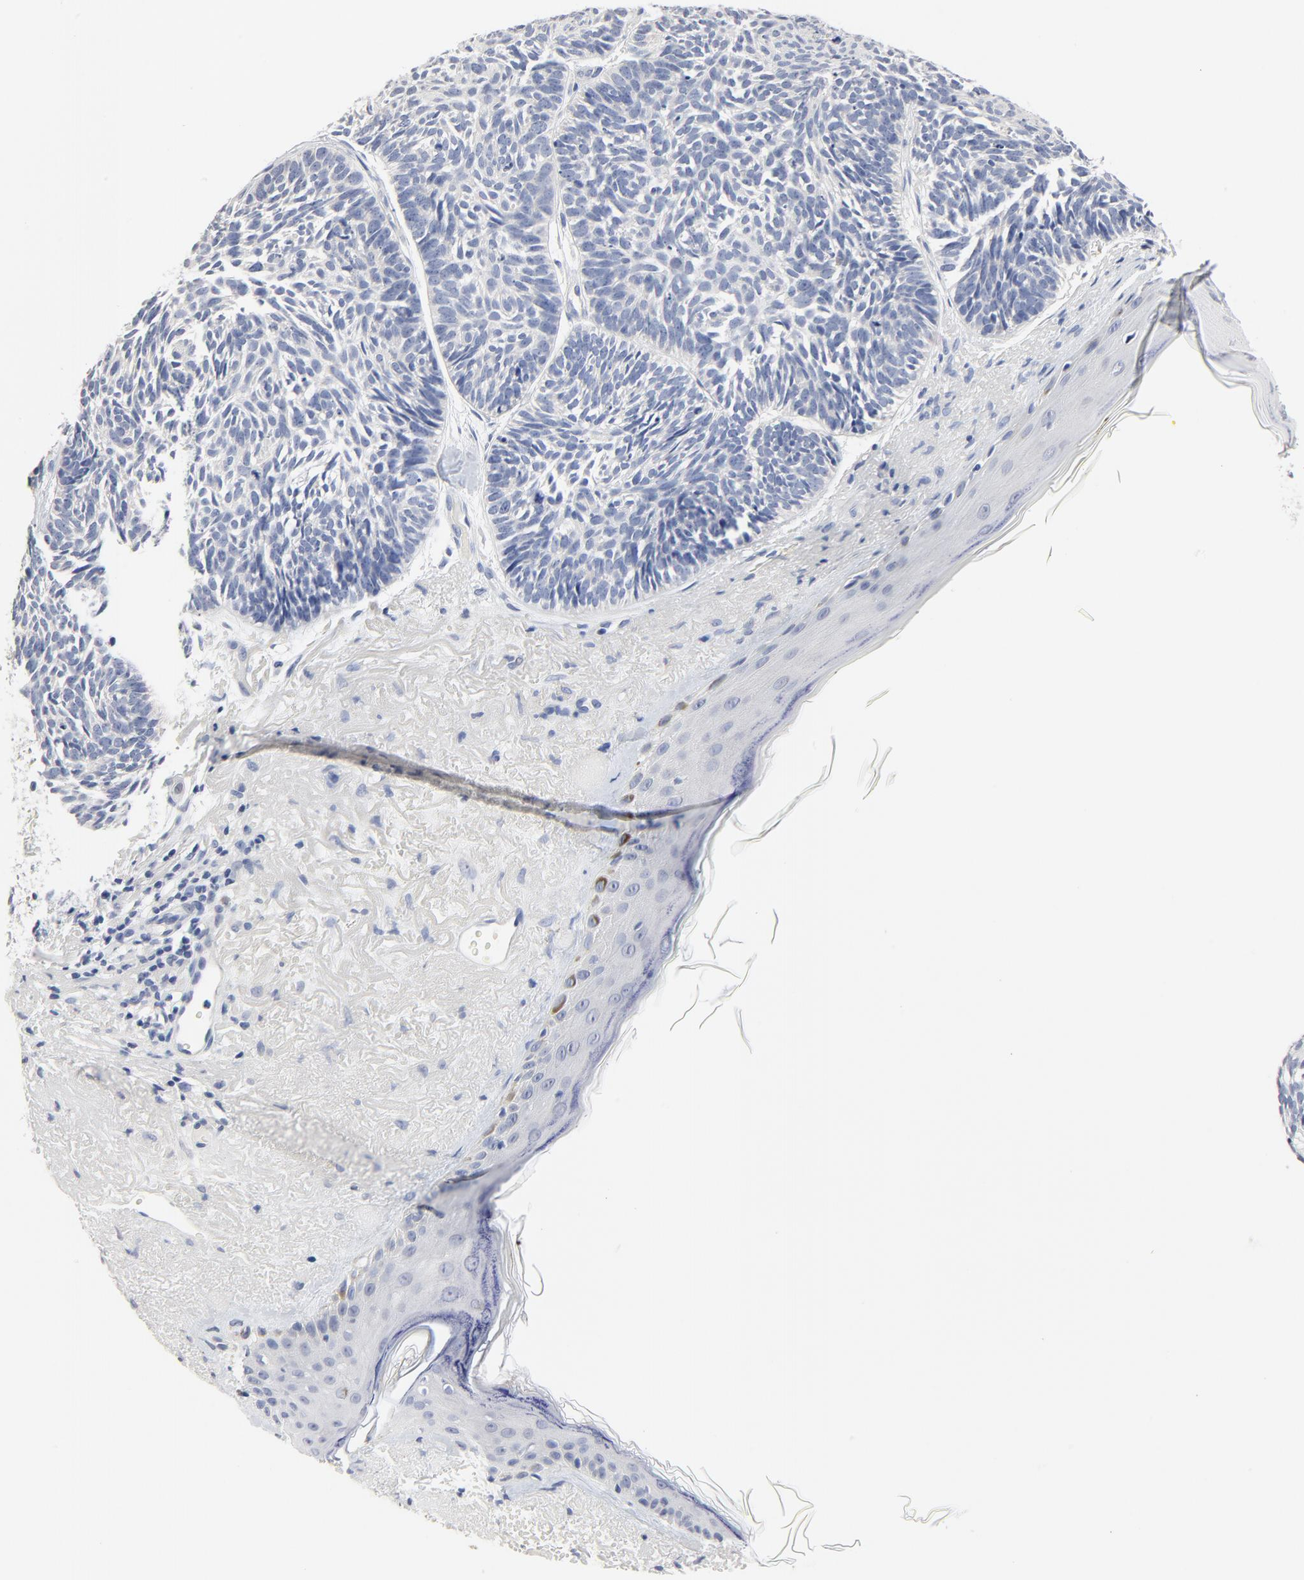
{"staining": {"intensity": "negative", "quantity": "none", "location": "none"}, "tissue": "skin cancer", "cell_type": "Tumor cells", "image_type": "cancer", "snomed": [{"axis": "morphology", "description": "Basal cell carcinoma"}, {"axis": "topography", "description": "Skin"}], "caption": "There is no significant expression in tumor cells of skin cancer. The staining is performed using DAB (3,3'-diaminobenzidine) brown chromogen with nuclei counter-stained in using hematoxylin.", "gene": "FBXL5", "patient": {"sex": "female", "age": 87}}